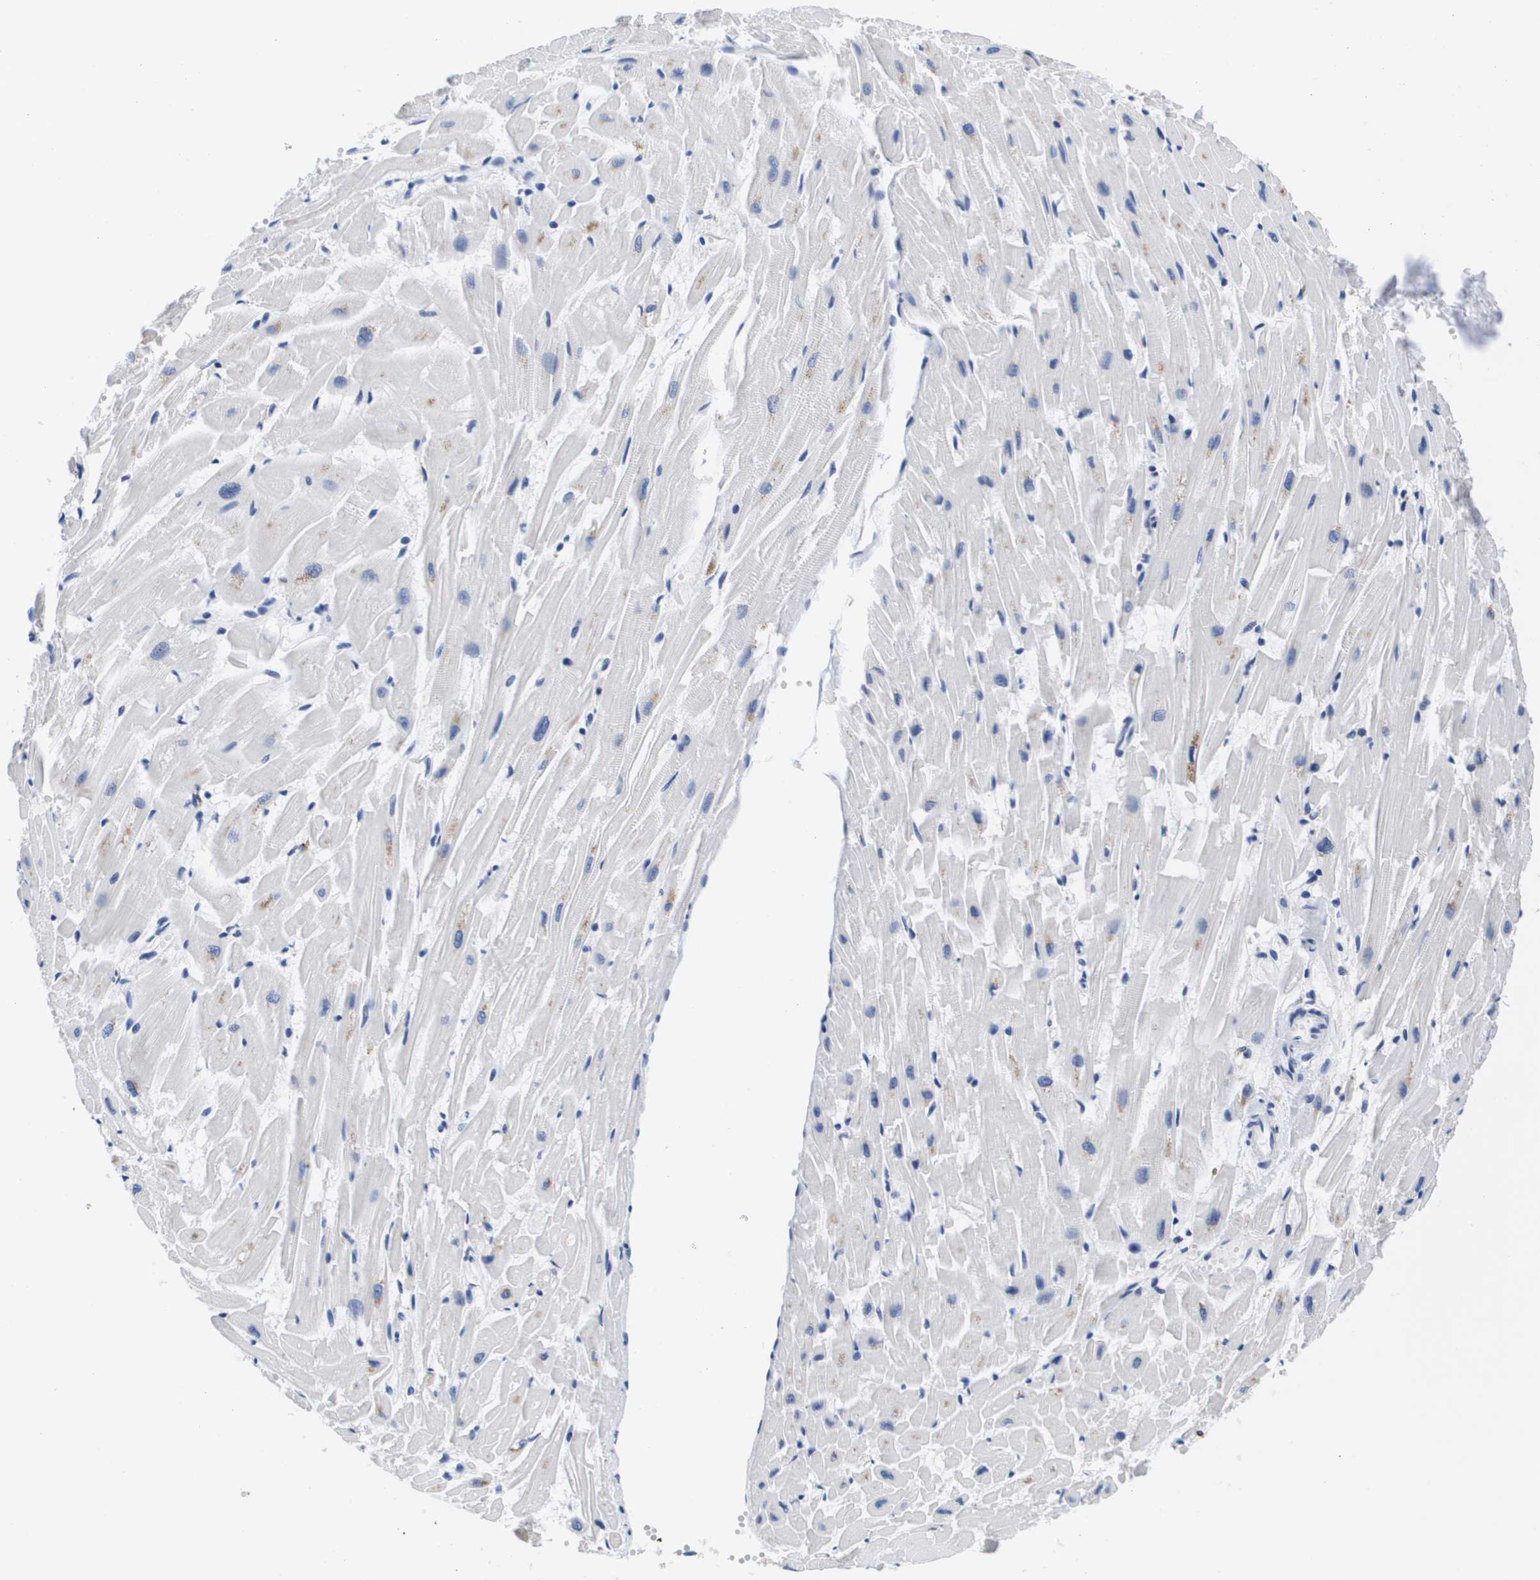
{"staining": {"intensity": "negative", "quantity": "none", "location": "none"}, "tissue": "heart muscle", "cell_type": "Cardiomyocytes", "image_type": "normal", "snomed": [{"axis": "morphology", "description": "Normal tissue, NOS"}, {"axis": "topography", "description": "Heart"}], "caption": "Immunohistochemical staining of unremarkable heart muscle demonstrates no significant positivity in cardiomyocytes. The staining is performed using DAB (3,3'-diaminobenzidine) brown chromogen with nuclei counter-stained in using hematoxylin.", "gene": "HMOX1", "patient": {"sex": "female", "age": 19}}